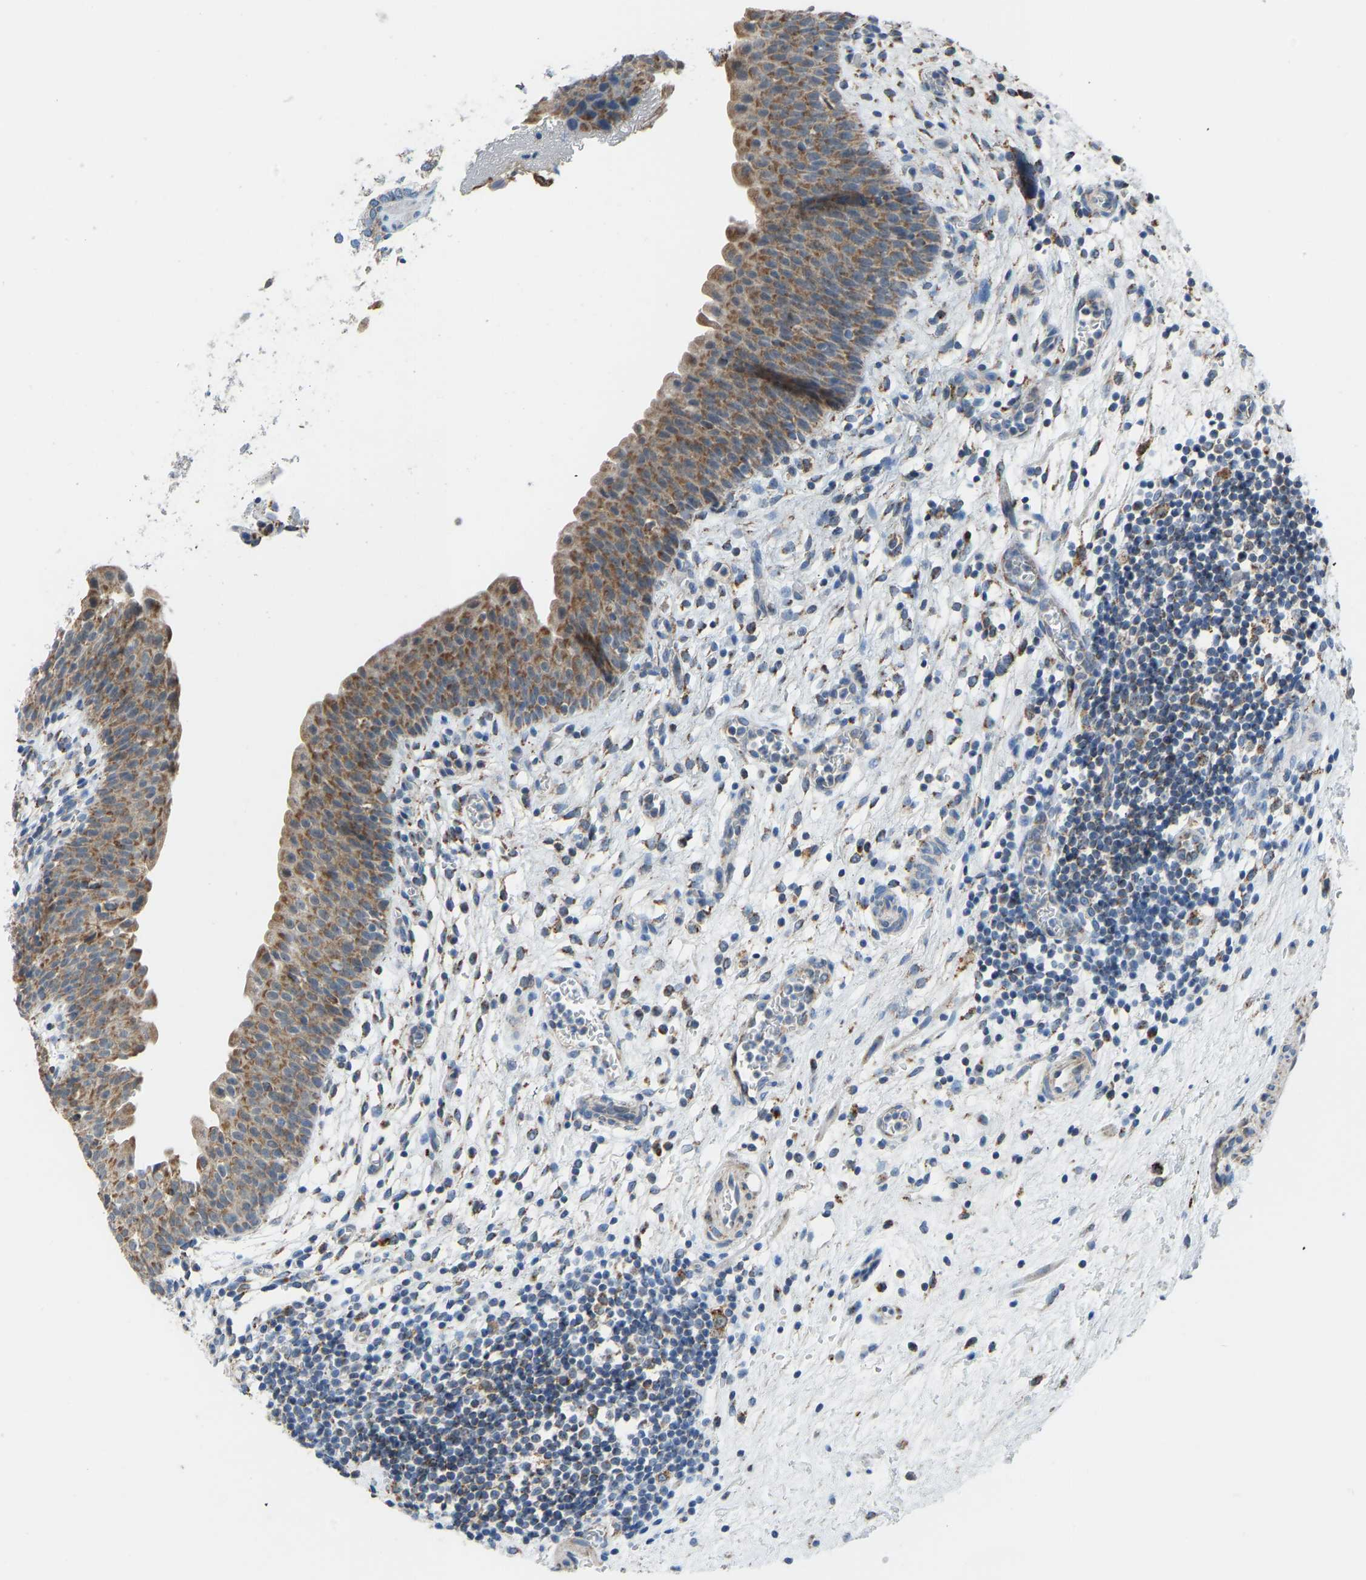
{"staining": {"intensity": "moderate", "quantity": ">75%", "location": "cytoplasmic/membranous"}, "tissue": "urinary bladder", "cell_type": "Urothelial cells", "image_type": "normal", "snomed": [{"axis": "morphology", "description": "Normal tissue, NOS"}, {"axis": "topography", "description": "Urinary bladder"}], "caption": "Protein expression analysis of normal urinary bladder displays moderate cytoplasmic/membranous positivity in about >75% of urothelial cells.", "gene": "SMIM20", "patient": {"sex": "male", "age": 37}}